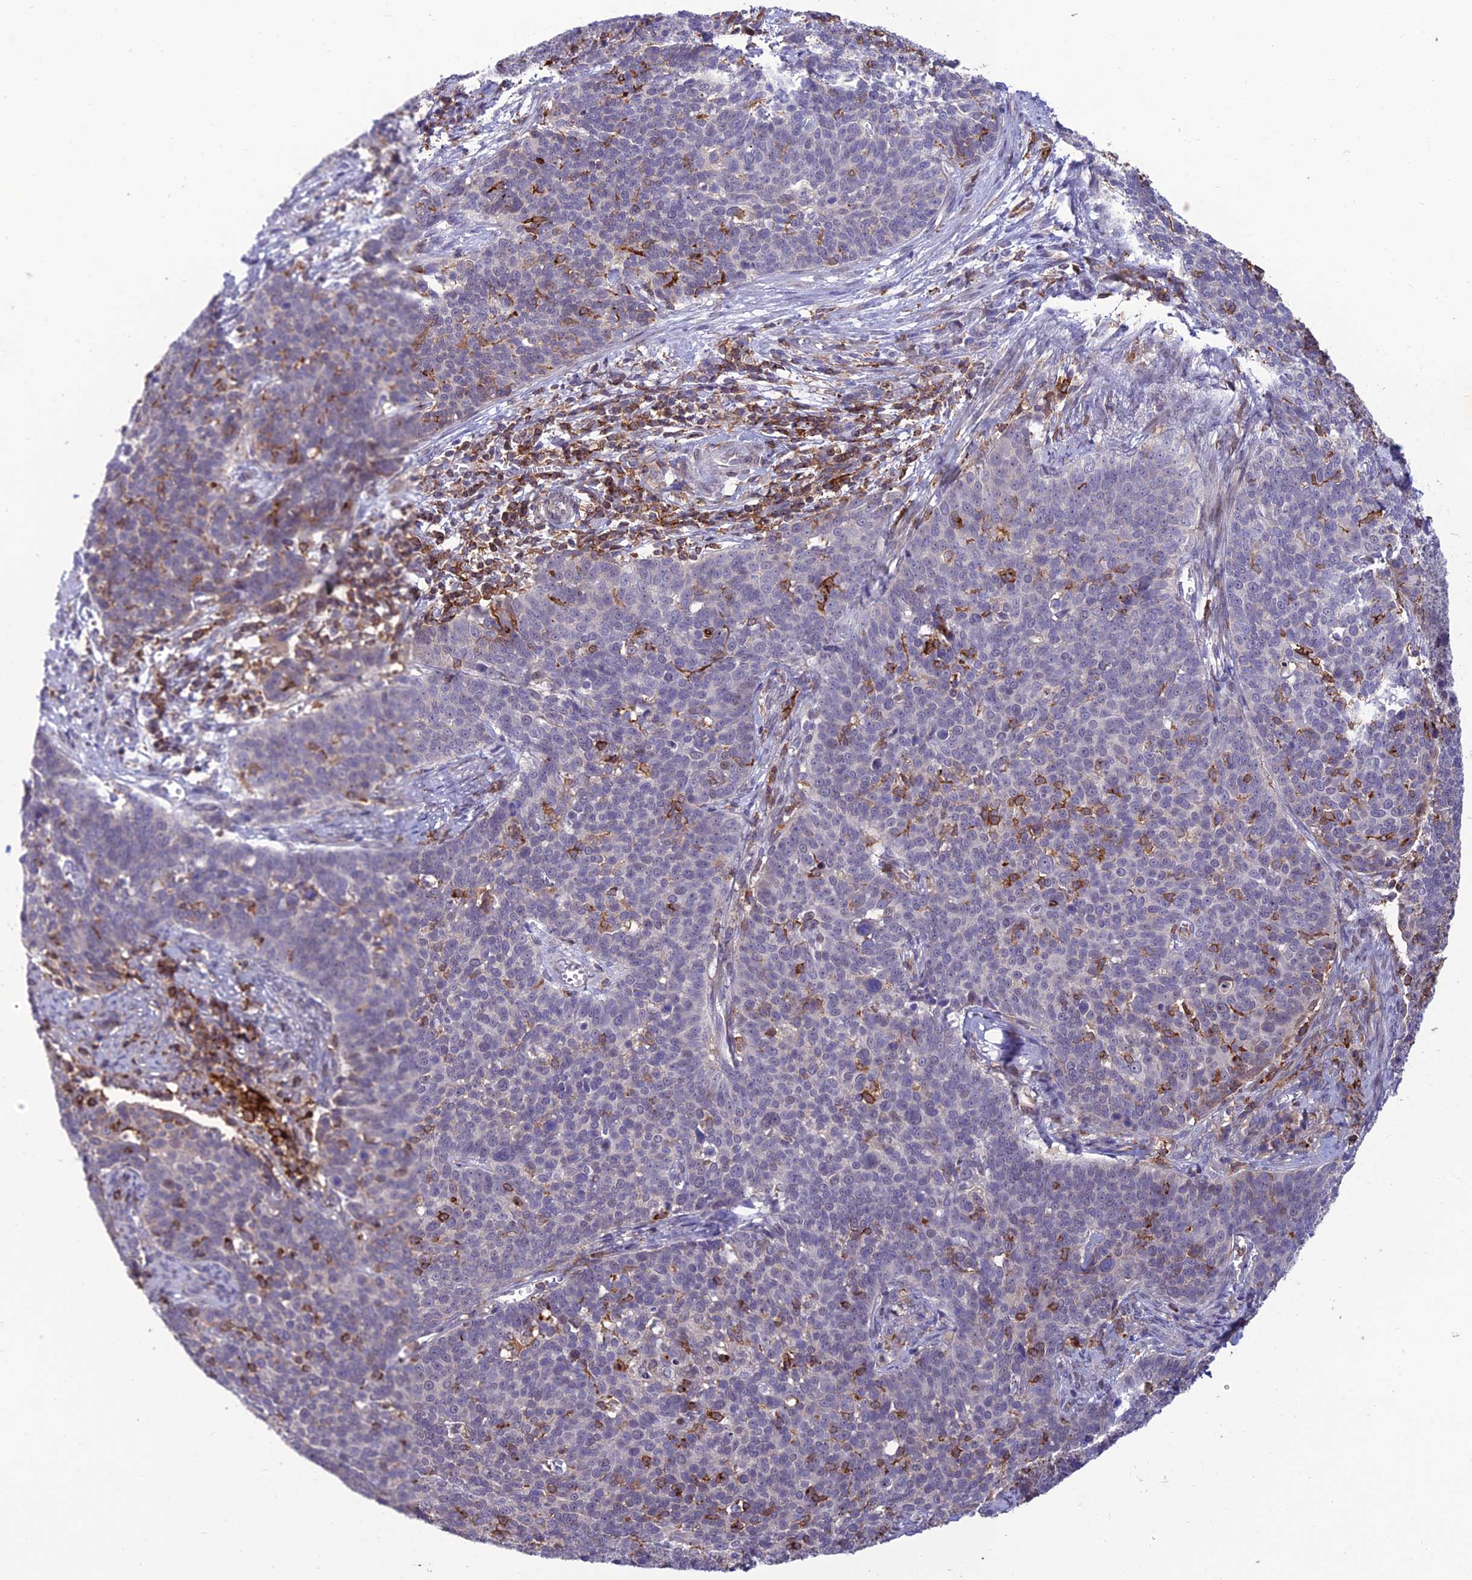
{"staining": {"intensity": "negative", "quantity": "none", "location": "none"}, "tissue": "cervical cancer", "cell_type": "Tumor cells", "image_type": "cancer", "snomed": [{"axis": "morphology", "description": "Squamous cell carcinoma, NOS"}, {"axis": "topography", "description": "Cervix"}], "caption": "Immunohistochemical staining of human cervical squamous cell carcinoma displays no significant expression in tumor cells.", "gene": "FAM76A", "patient": {"sex": "female", "age": 39}}